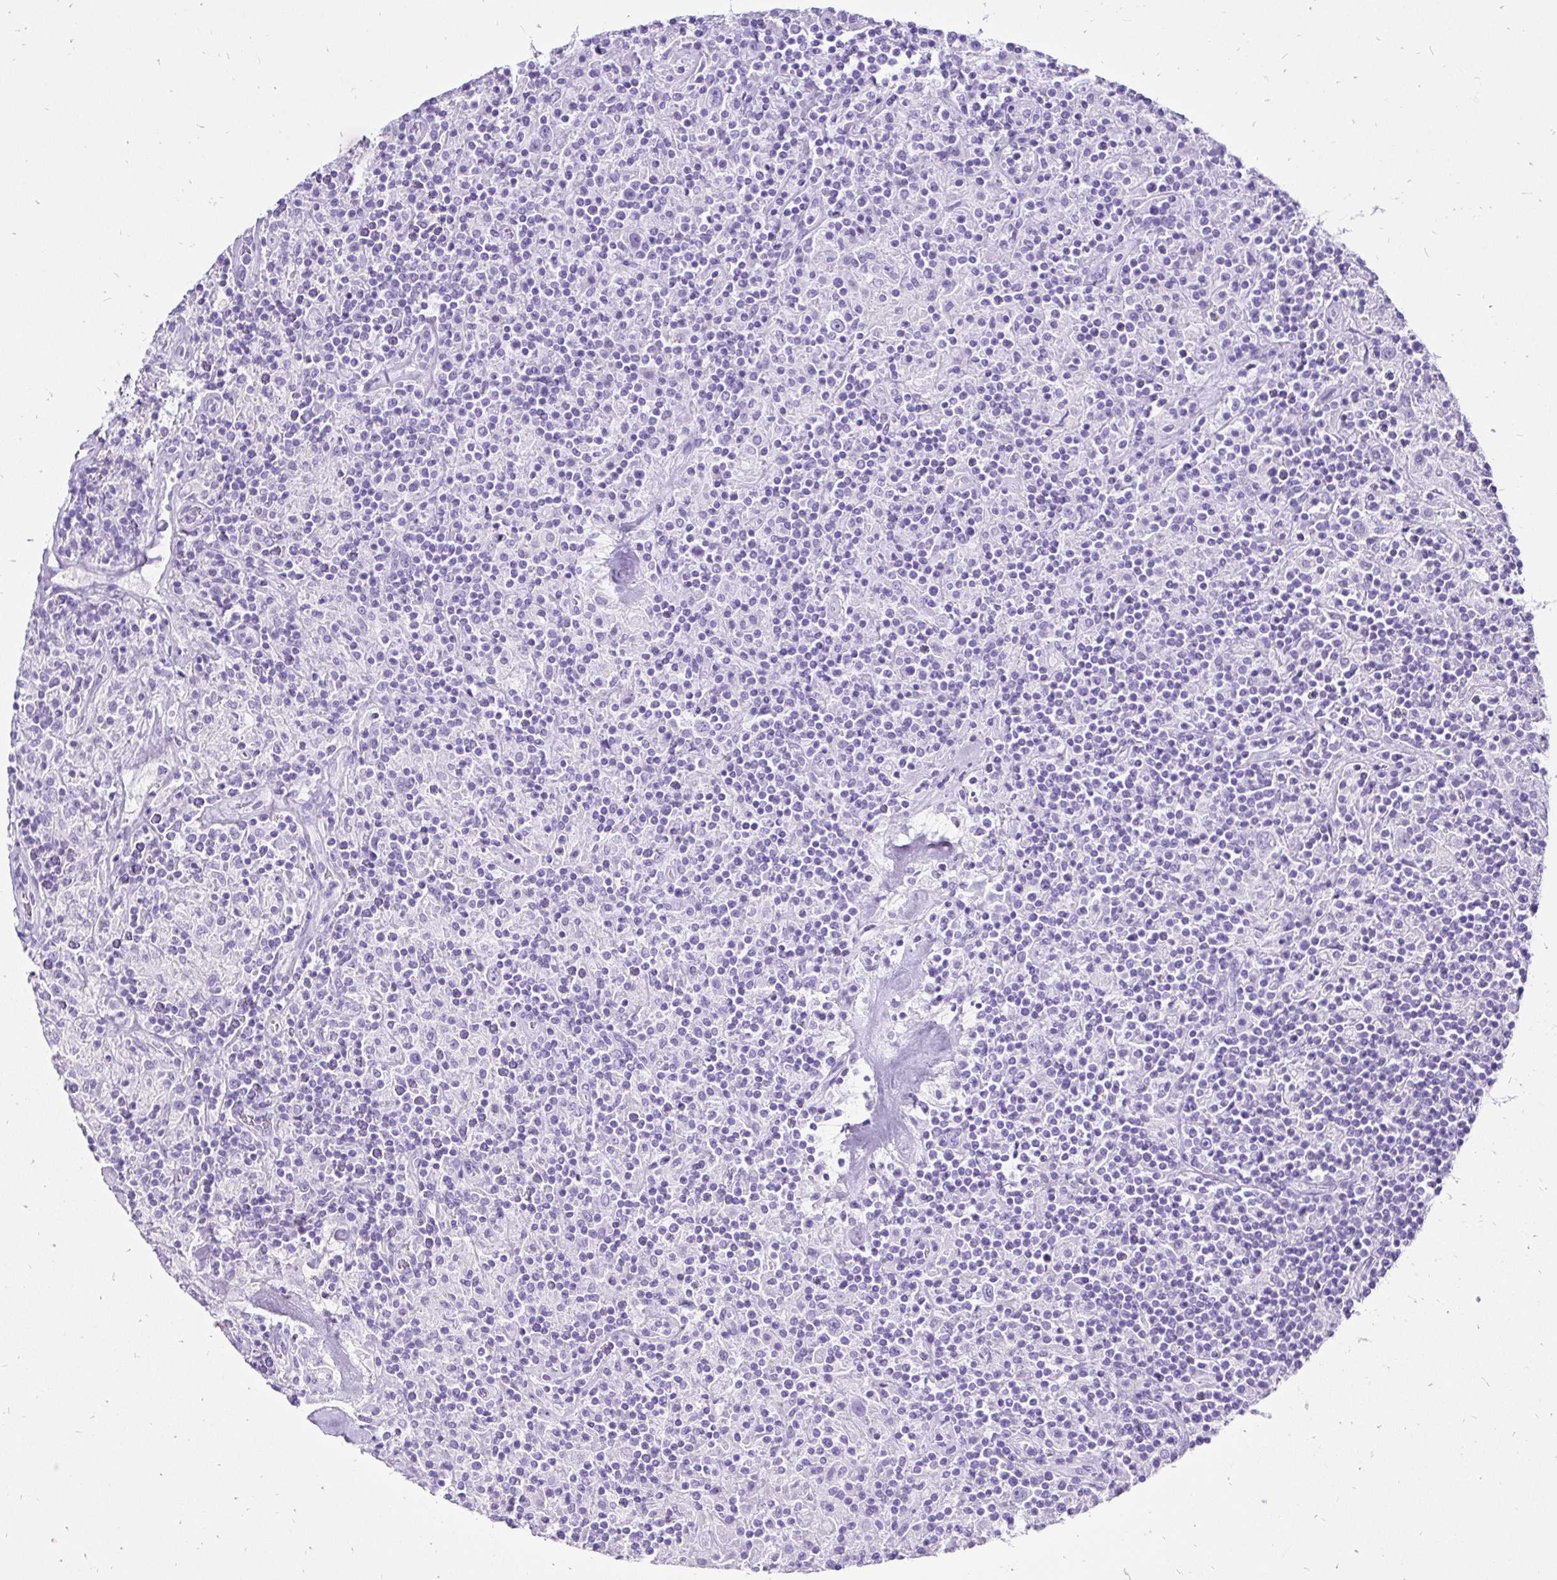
{"staining": {"intensity": "negative", "quantity": "none", "location": "none"}, "tissue": "lymphoma", "cell_type": "Tumor cells", "image_type": "cancer", "snomed": [{"axis": "morphology", "description": "Hodgkin's disease, NOS"}, {"axis": "topography", "description": "Lymph node"}], "caption": "Human lymphoma stained for a protein using IHC reveals no positivity in tumor cells.", "gene": "KRT13", "patient": {"sex": "male", "age": 70}}